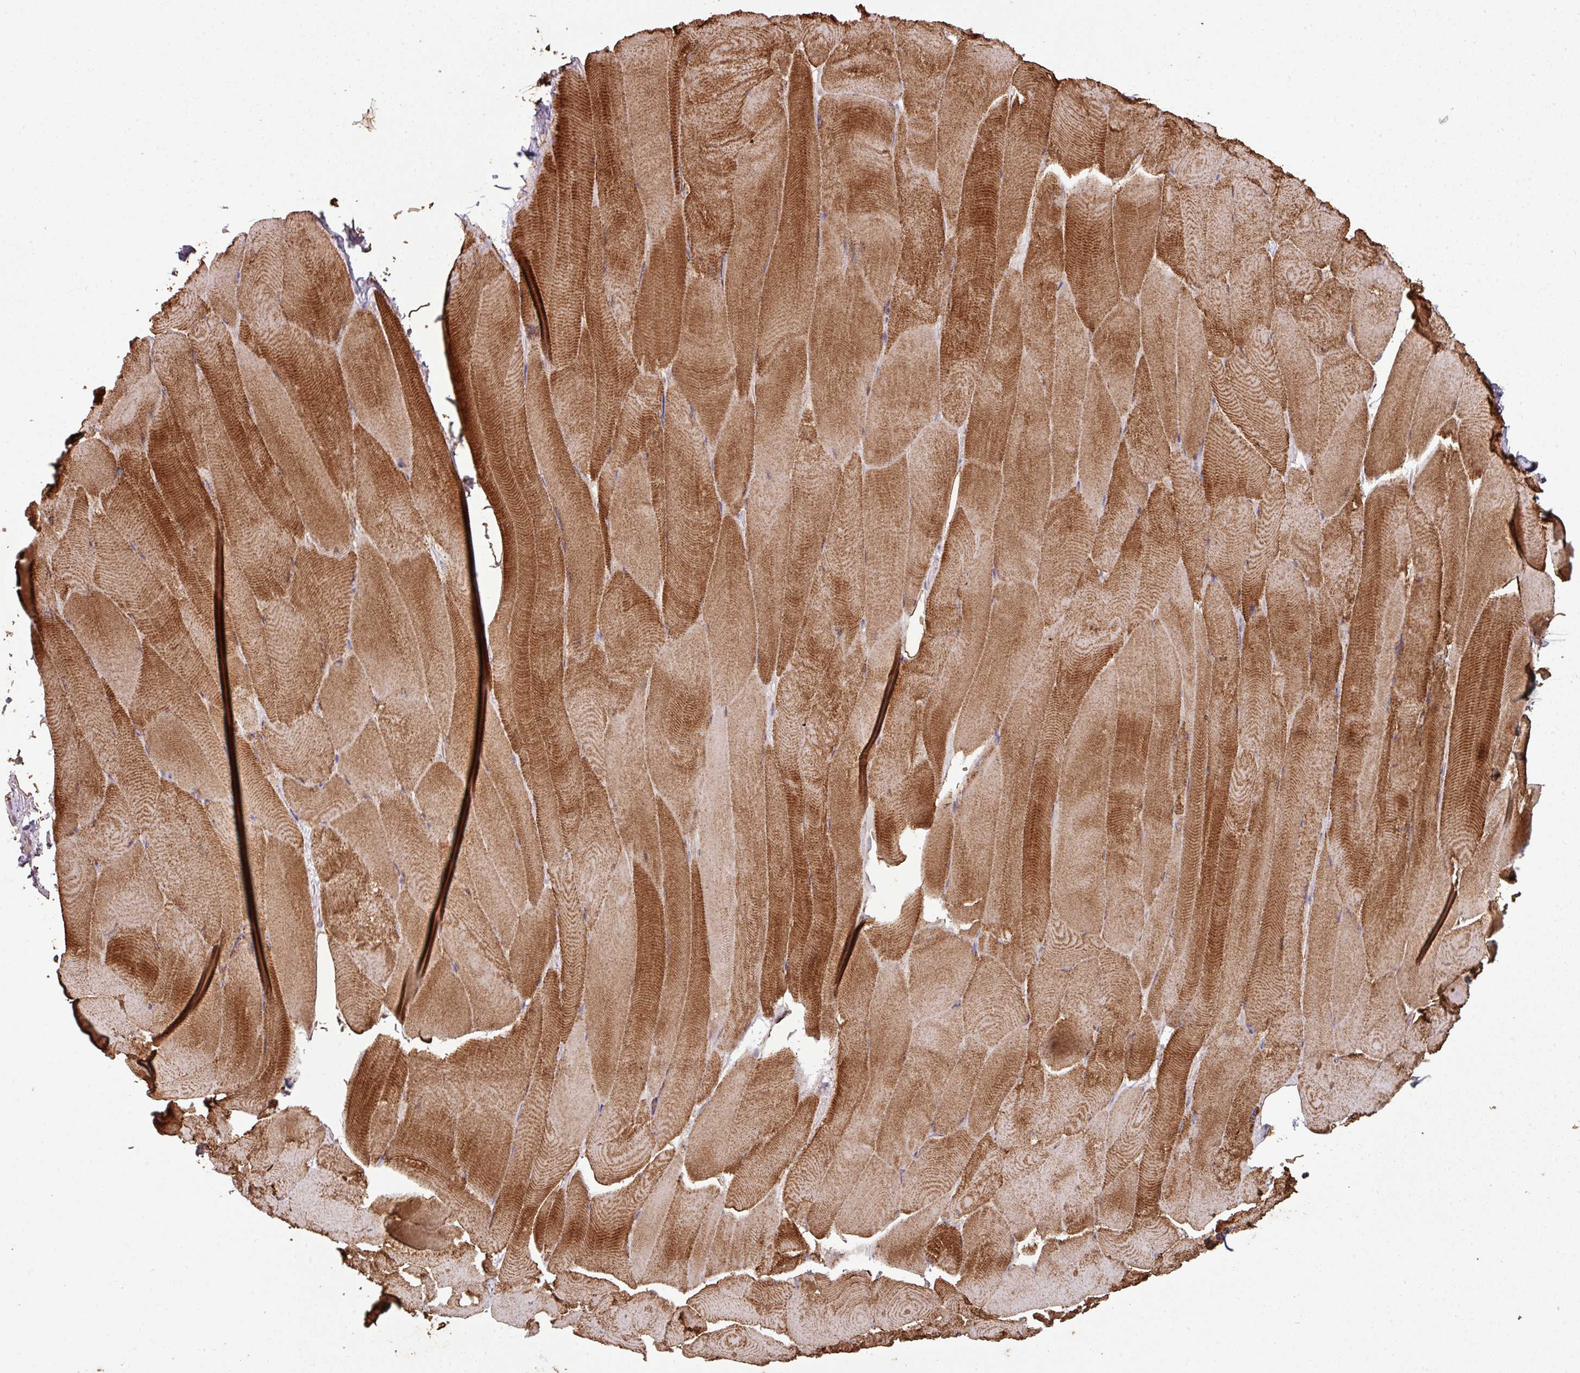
{"staining": {"intensity": "strong", "quantity": ">75%", "location": "cytoplasmic/membranous"}, "tissue": "skeletal muscle", "cell_type": "Myocytes", "image_type": "normal", "snomed": [{"axis": "morphology", "description": "Normal tissue, NOS"}, {"axis": "topography", "description": "Skeletal muscle"}], "caption": "A micrograph showing strong cytoplasmic/membranous staining in approximately >75% of myocytes in unremarkable skeletal muscle, as visualized by brown immunohistochemical staining.", "gene": "ENSG00000260170", "patient": {"sex": "female", "age": 64}}